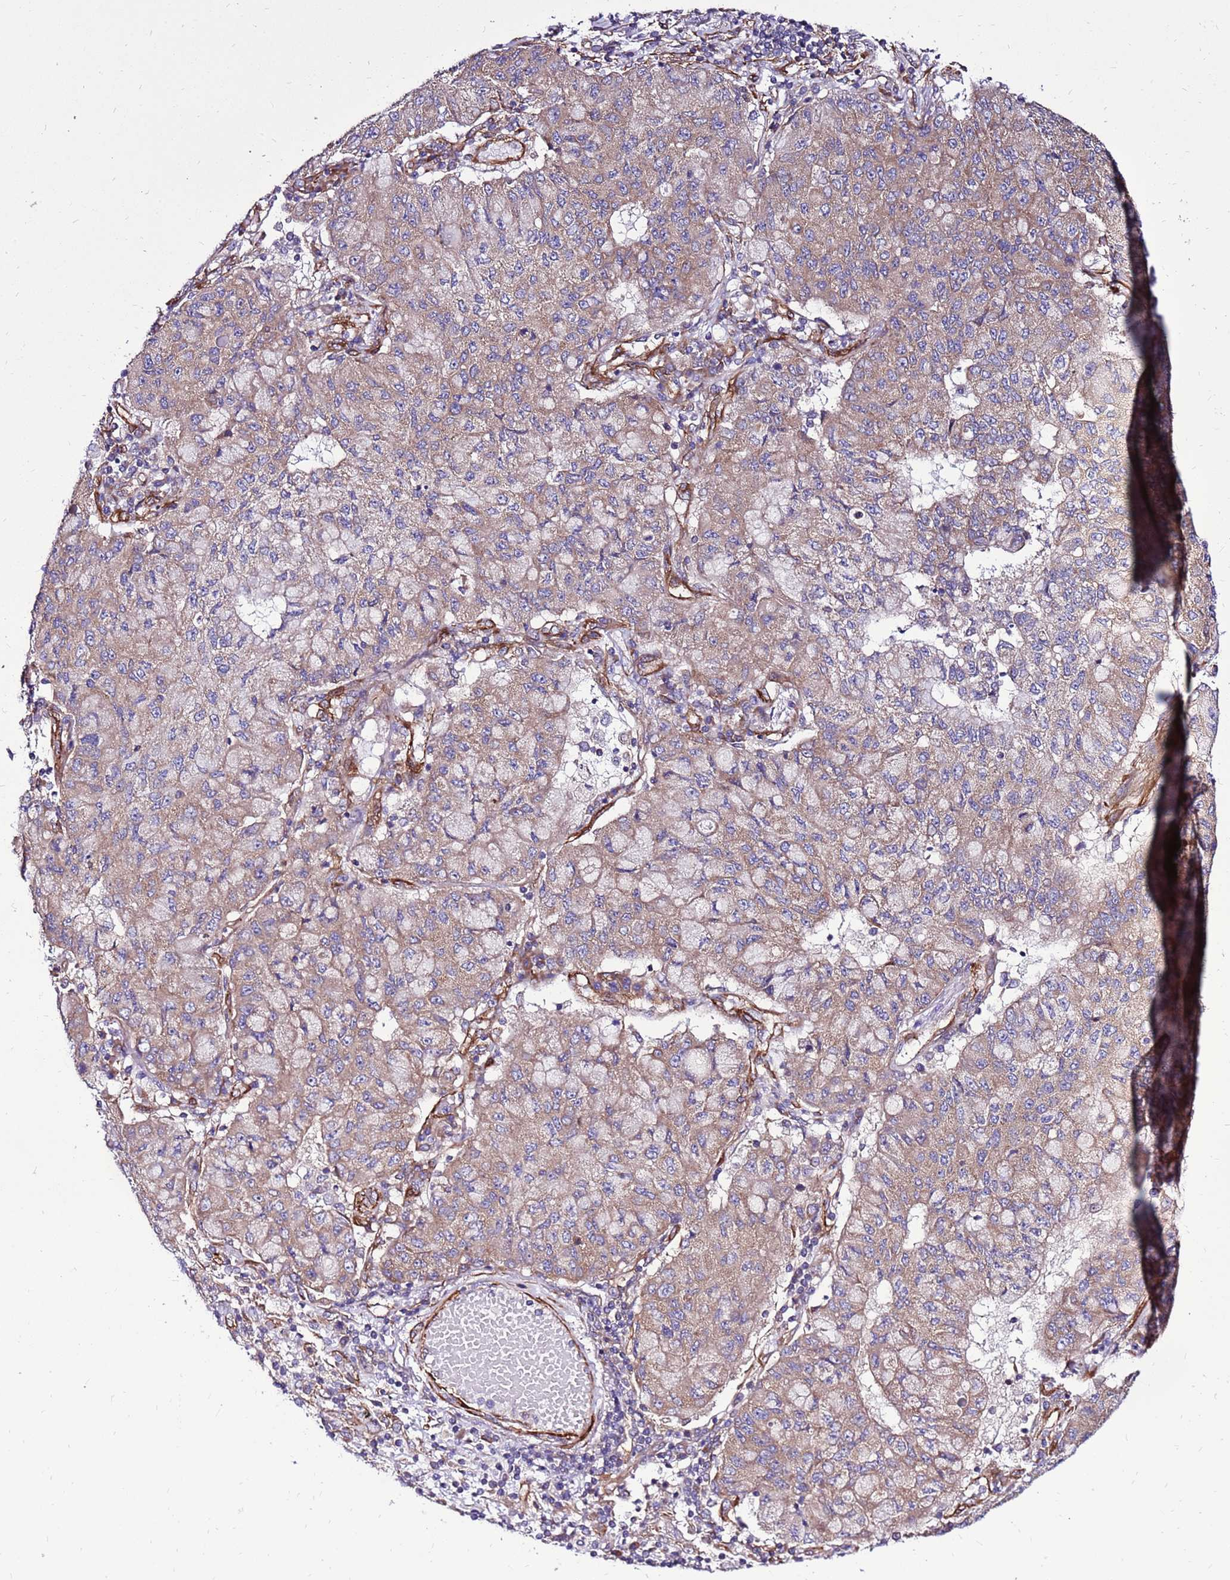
{"staining": {"intensity": "moderate", "quantity": ">75%", "location": "cytoplasmic/membranous"}, "tissue": "lung cancer", "cell_type": "Tumor cells", "image_type": "cancer", "snomed": [{"axis": "morphology", "description": "Squamous cell carcinoma, NOS"}, {"axis": "topography", "description": "Lung"}], "caption": "Lung squamous cell carcinoma stained with a protein marker reveals moderate staining in tumor cells.", "gene": "EI24", "patient": {"sex": "male", "age": 74}}